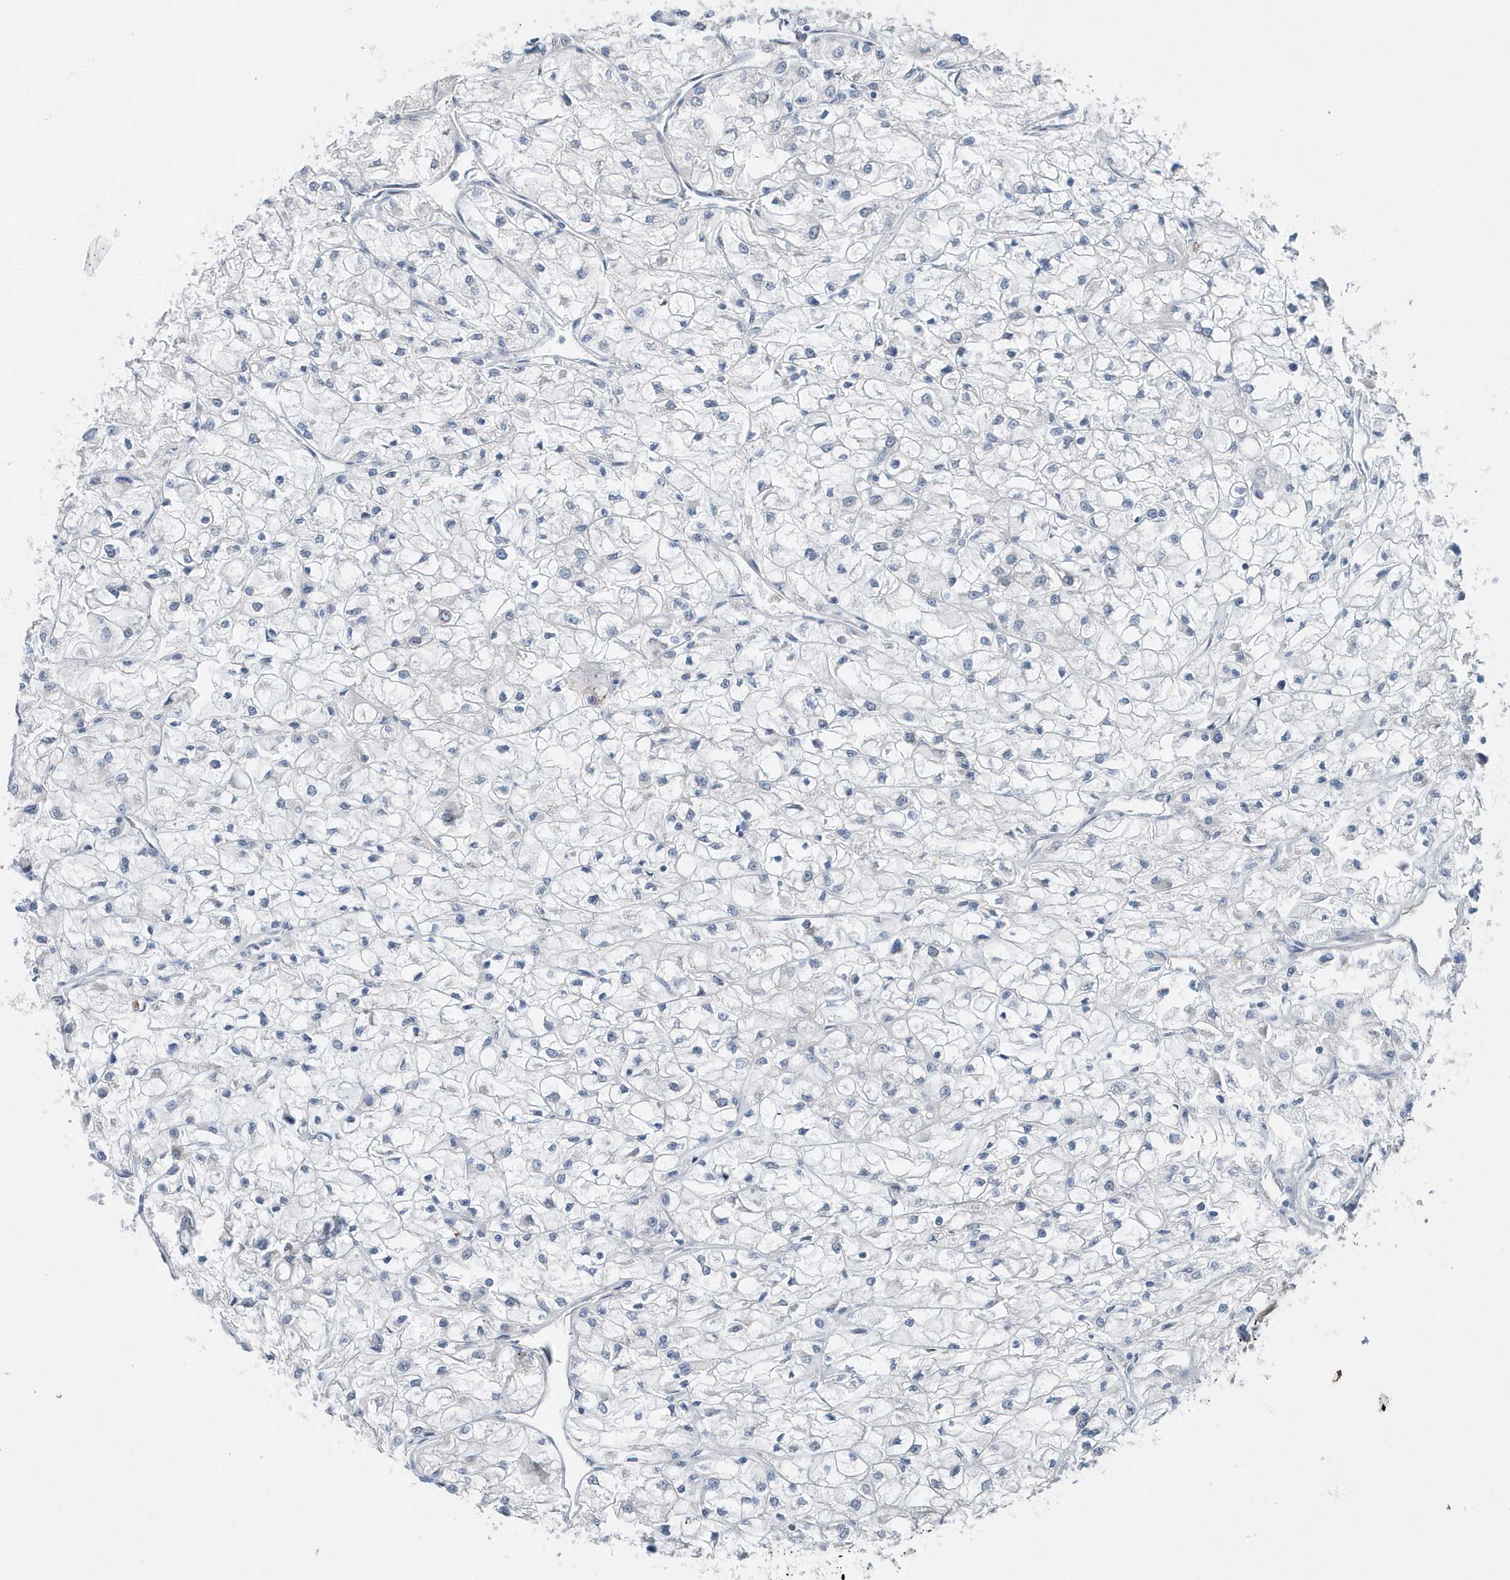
{"staining": {"intensity": "negative", "quantity": "none", "location": "none"}, "tissue": "renal cancer", "cell_type": "Tumor cells", "image_type": "cancer", "snomed": [{"axis": "morphology", "description": "Adenocarcinoma, NOS"}, {"axis": "topography", "description": "Kidney"}], "caption": "Tumor cells show no significant protein staining in renal cancer (adenocarcinoma).", "gene": "MCC", "patient": {"sex": "male", "age": 80}}